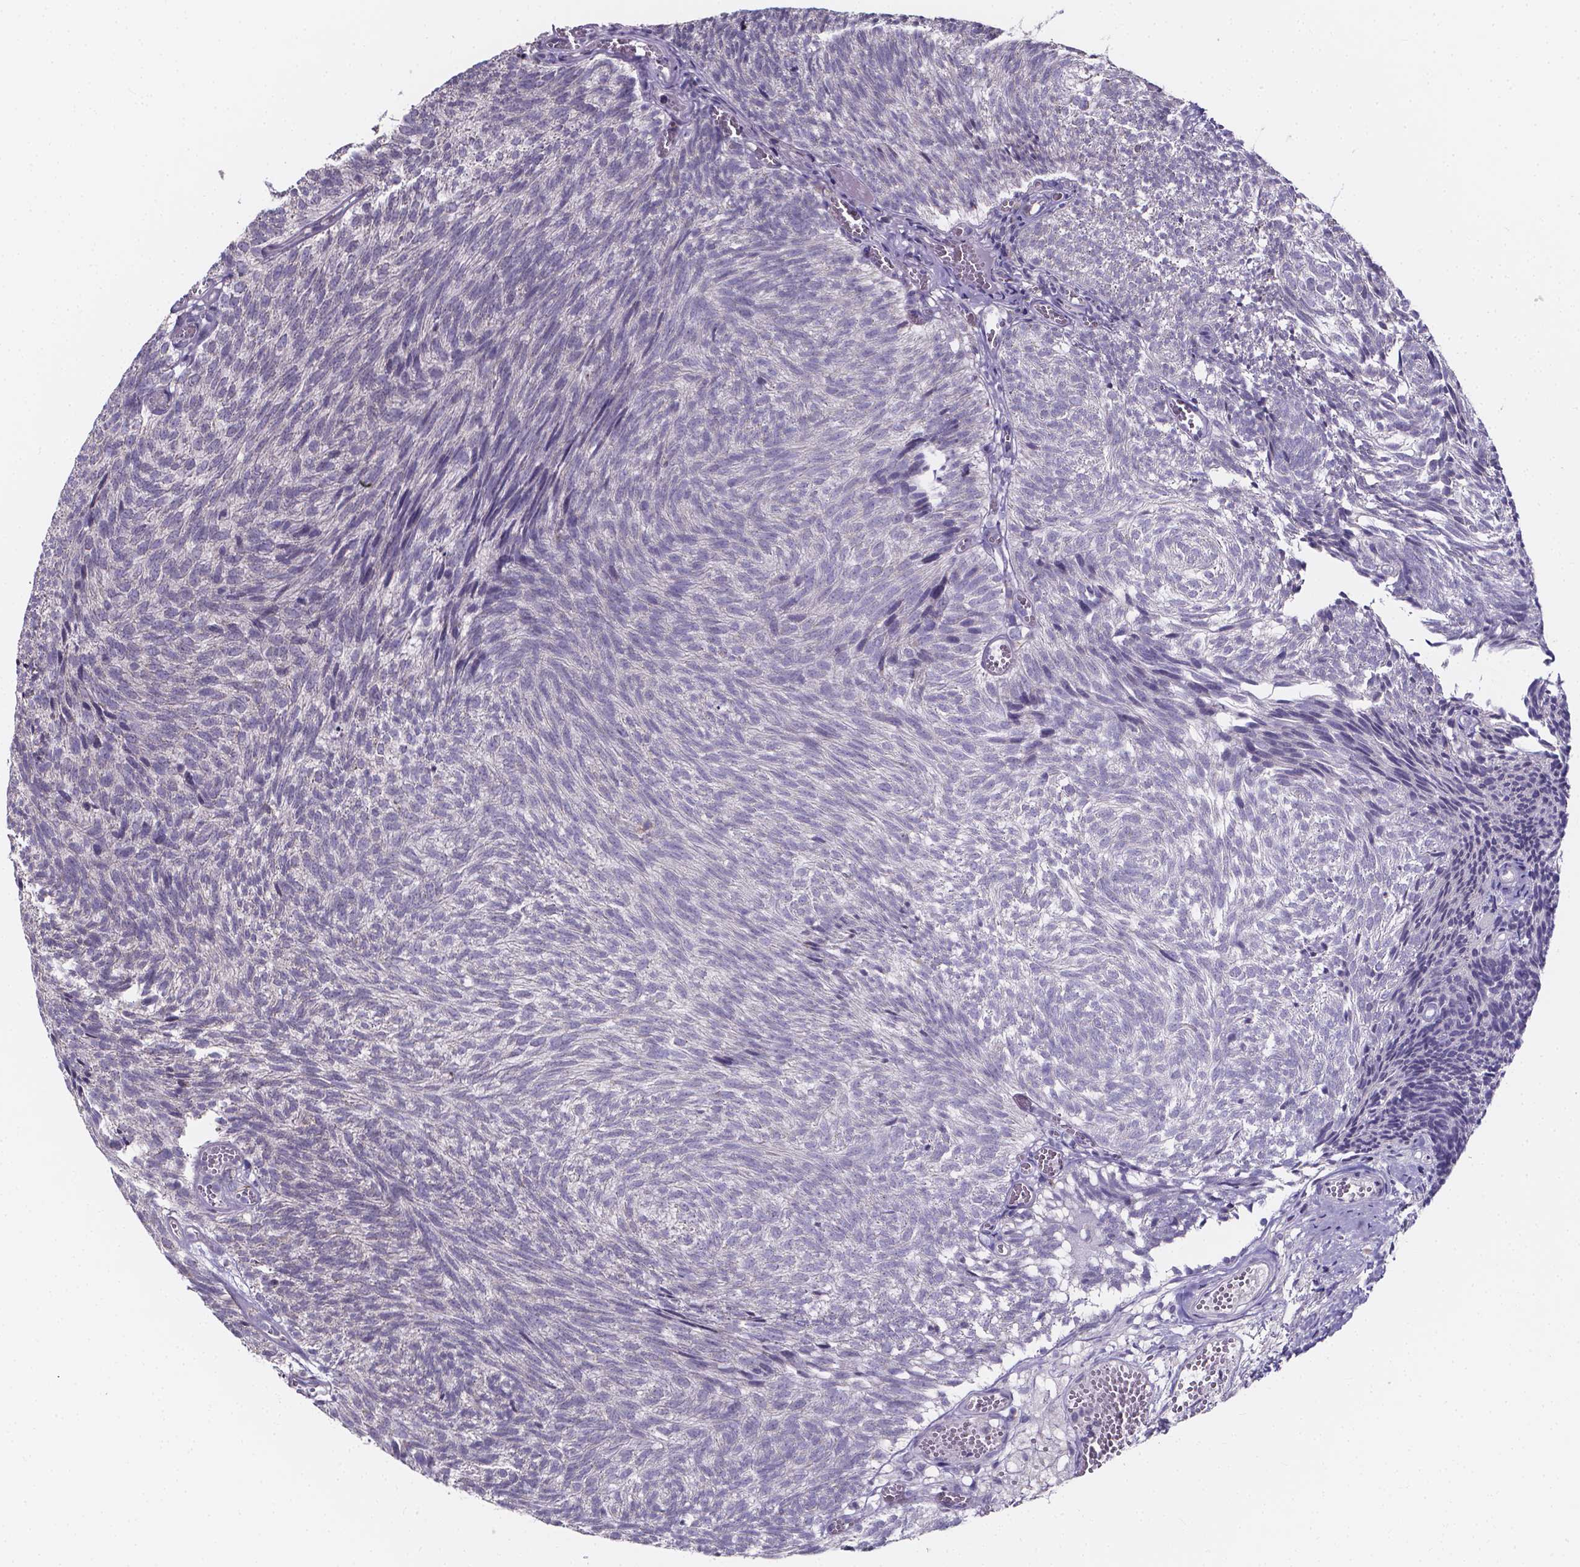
{"staining": {"intensity": "negative", "quantity": "none", "location": "none"}, "tissue": "urothelial cancer", "cell_type": "Tumor cells", "image_type": "cancer", "snomed": [{"axis": "morphology", "description": "Urothelial carcinoma, Low grade"}, {"axis": "topography", "description": "Urinary bladder"}], "caption": "Protein analysis of urothelial cancer reveals no significant expression in tumor cells. Brightfield microscopy of immunohistochemistry (IHC) stained with DAB (brown) and hematoxylin (blue), captured at high magnification.", "gene": "THEMIS", "patient": {"sex": "male", "age": 77}}